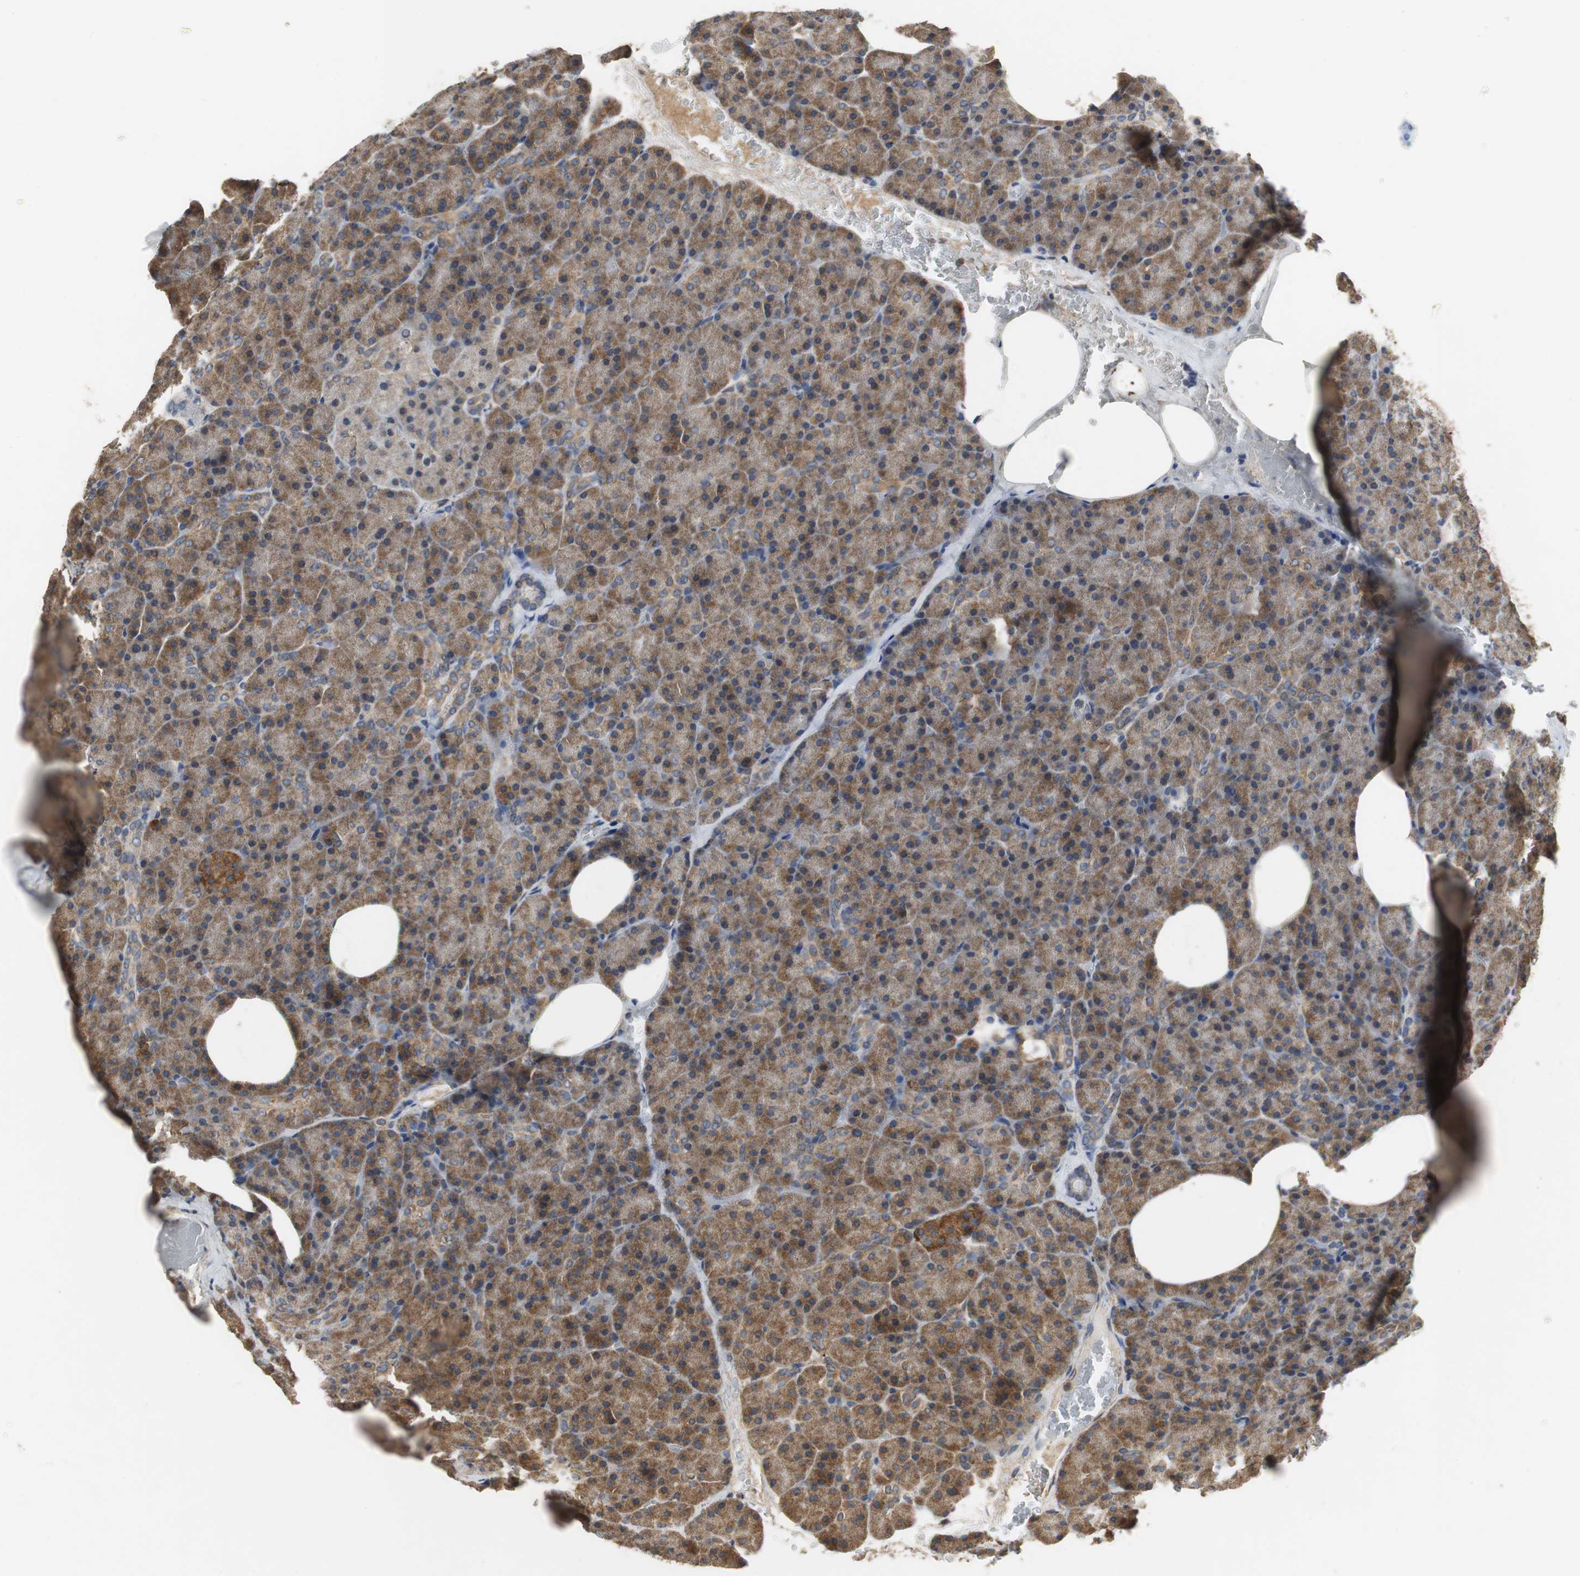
{"staining": {"intensity": "moderate", "quantity": ">75%", "location": "cytoplasmic/membranous"}, "tissue": "pancreas", "cell_type": "Exocrine glandular cells", "image_type": "normal", "snomed": [{"axis": "morphology", "description": "Normal tissue, NOS"}, {"axis": "topography", "description": "Pancreas"}], "caption": "An immunohistochemistry image of benign tissue is shown. Protein staining in brown highlights moderate cytoplasmic/membranous positivity in pancreas within exocrine glandular cells.", "gene": "VBP1", "patient": {"sex": "female", "age": 35}}